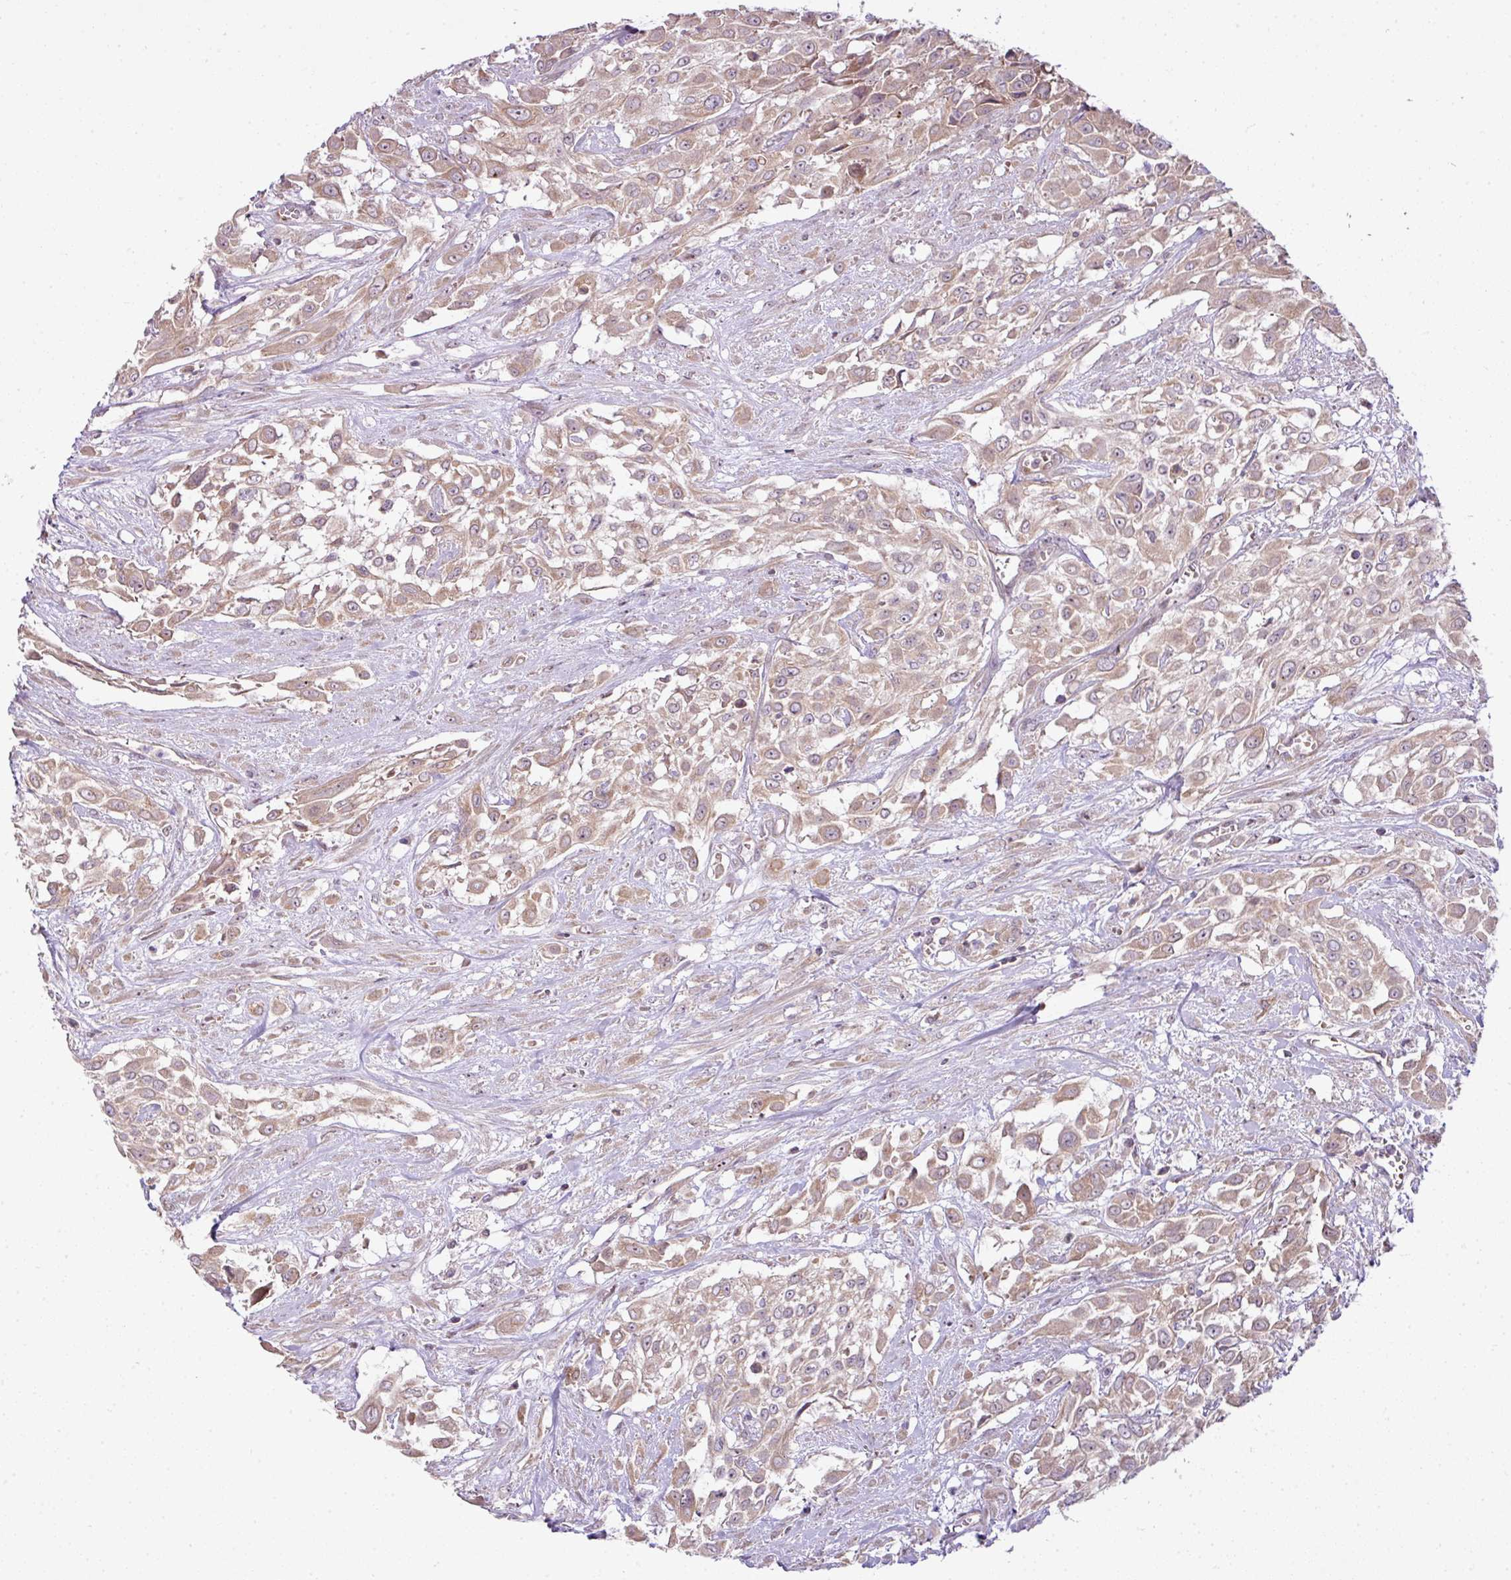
{"staining": {"intensity": "weak", "quantity": ">75%", "location": "cytoplasmic/membranous"}, "tissue": "urothelial cancer", "cell_type": "Tumor cells", "image_type": "cancer", "snomed": [{"axis": "morphology", "description": "Urothelial carcinoma, High grade"}, {"axis": "topography", "description": "Urinary bladder"}], "caption": "Immunohistochemical staining of urothelial cancer demonstrates weak cytoplasmic/membranous protein expression in about >75% of tumor cells. Using DAB (3,3'-diaminobenzidine) (brown) and hematoxylin (blue) stains, captured at high magnification using brightfield microscopy.", "gene": "COX18", "patient": {"sex": "male", "age": 57}}